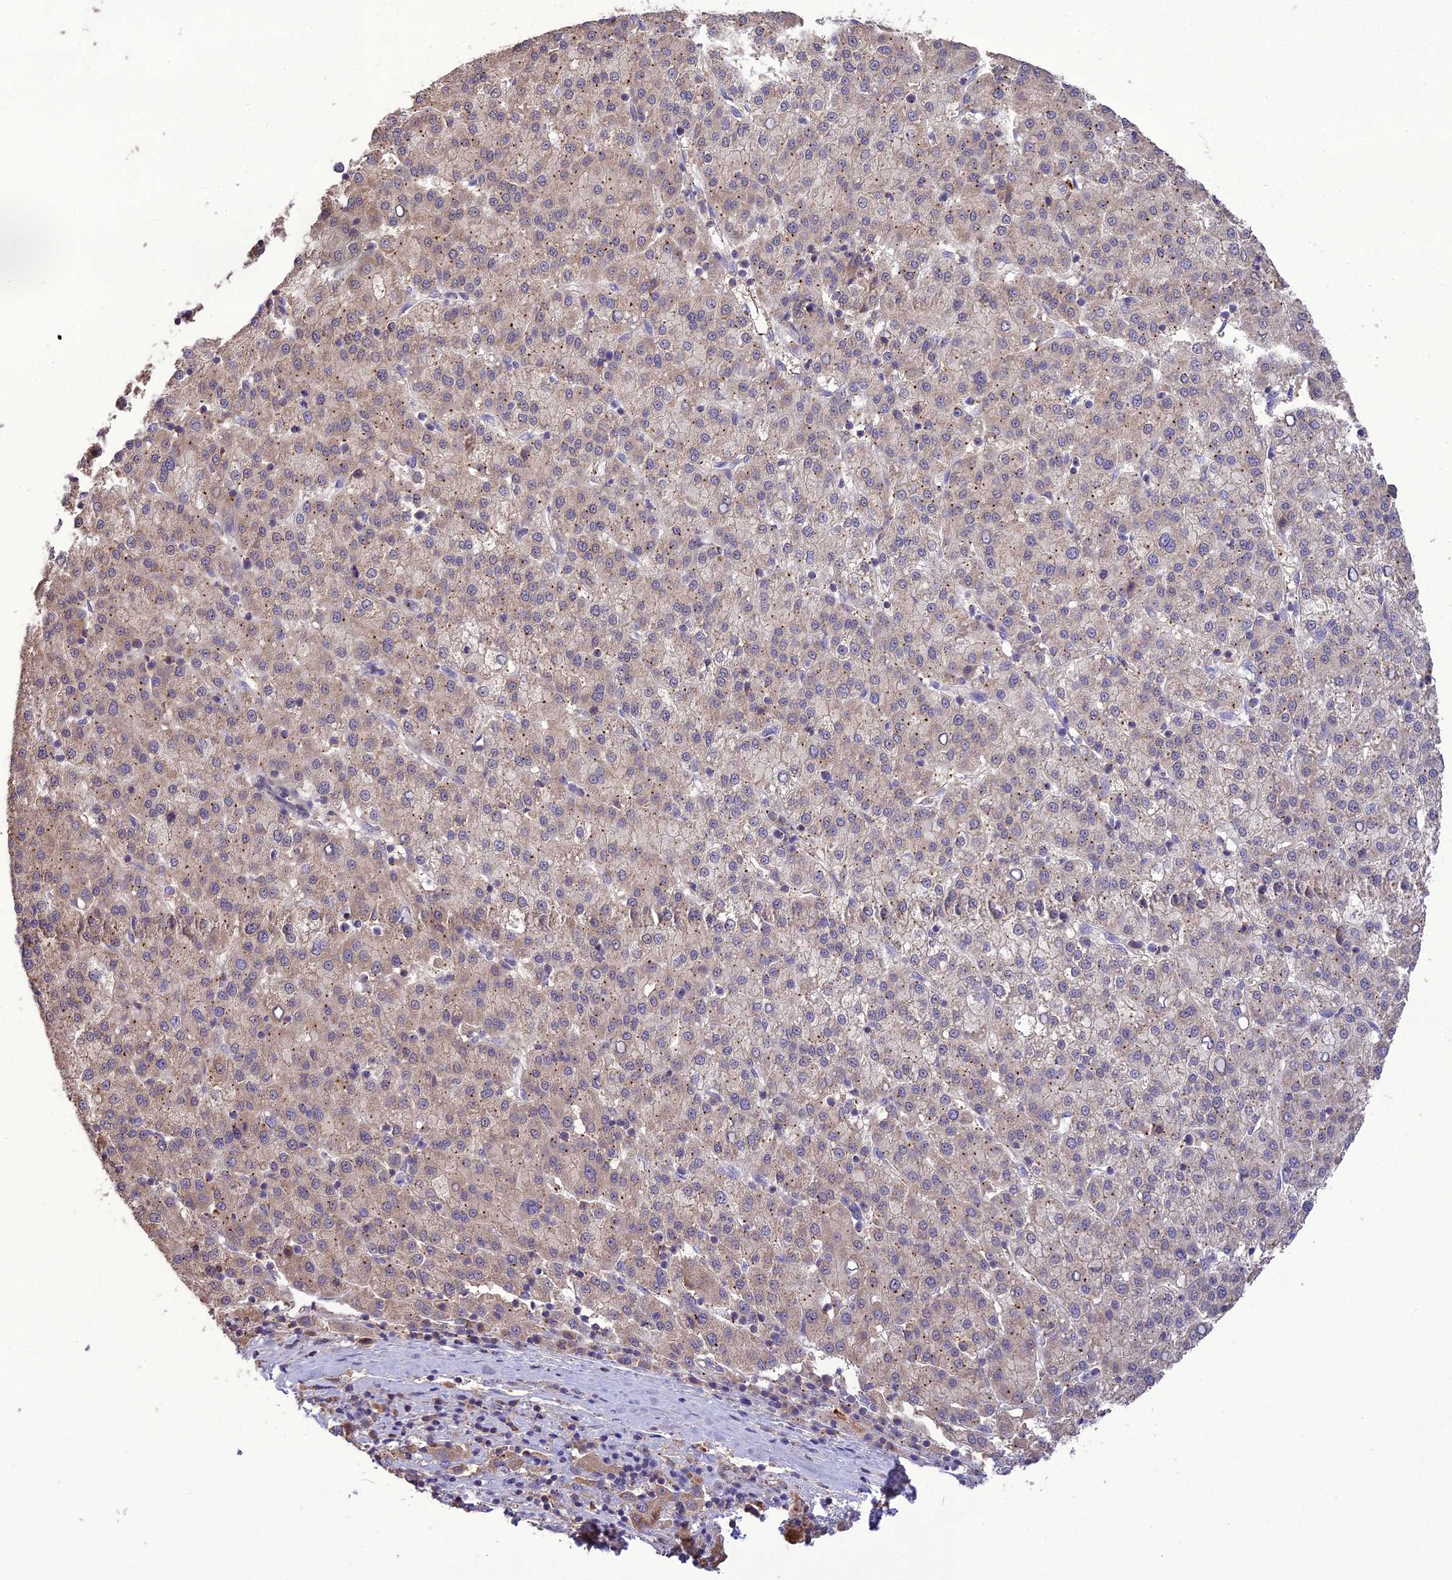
{"staining": {"intensity": "weak", "quantity": "<25%", "location": "cytoplasmic/membranous"}, "tissue": "liver cancer", "cell_type": "Tumor cells", "image_type": "cancer", "snomed": [{"axis": "morphology", "description": "Carcinoma, Hepatocellular, NOS"}, {"axis": "topography", "description": "Liver"}], "caption": "Immunohistochemical staining of liver hepatocellular carcinoma exhibits no significant expression in tumor cells. Nuclei are stained in blue.", "gene": "NUDT8", "patient": {"sex": "female", "age": 58}}